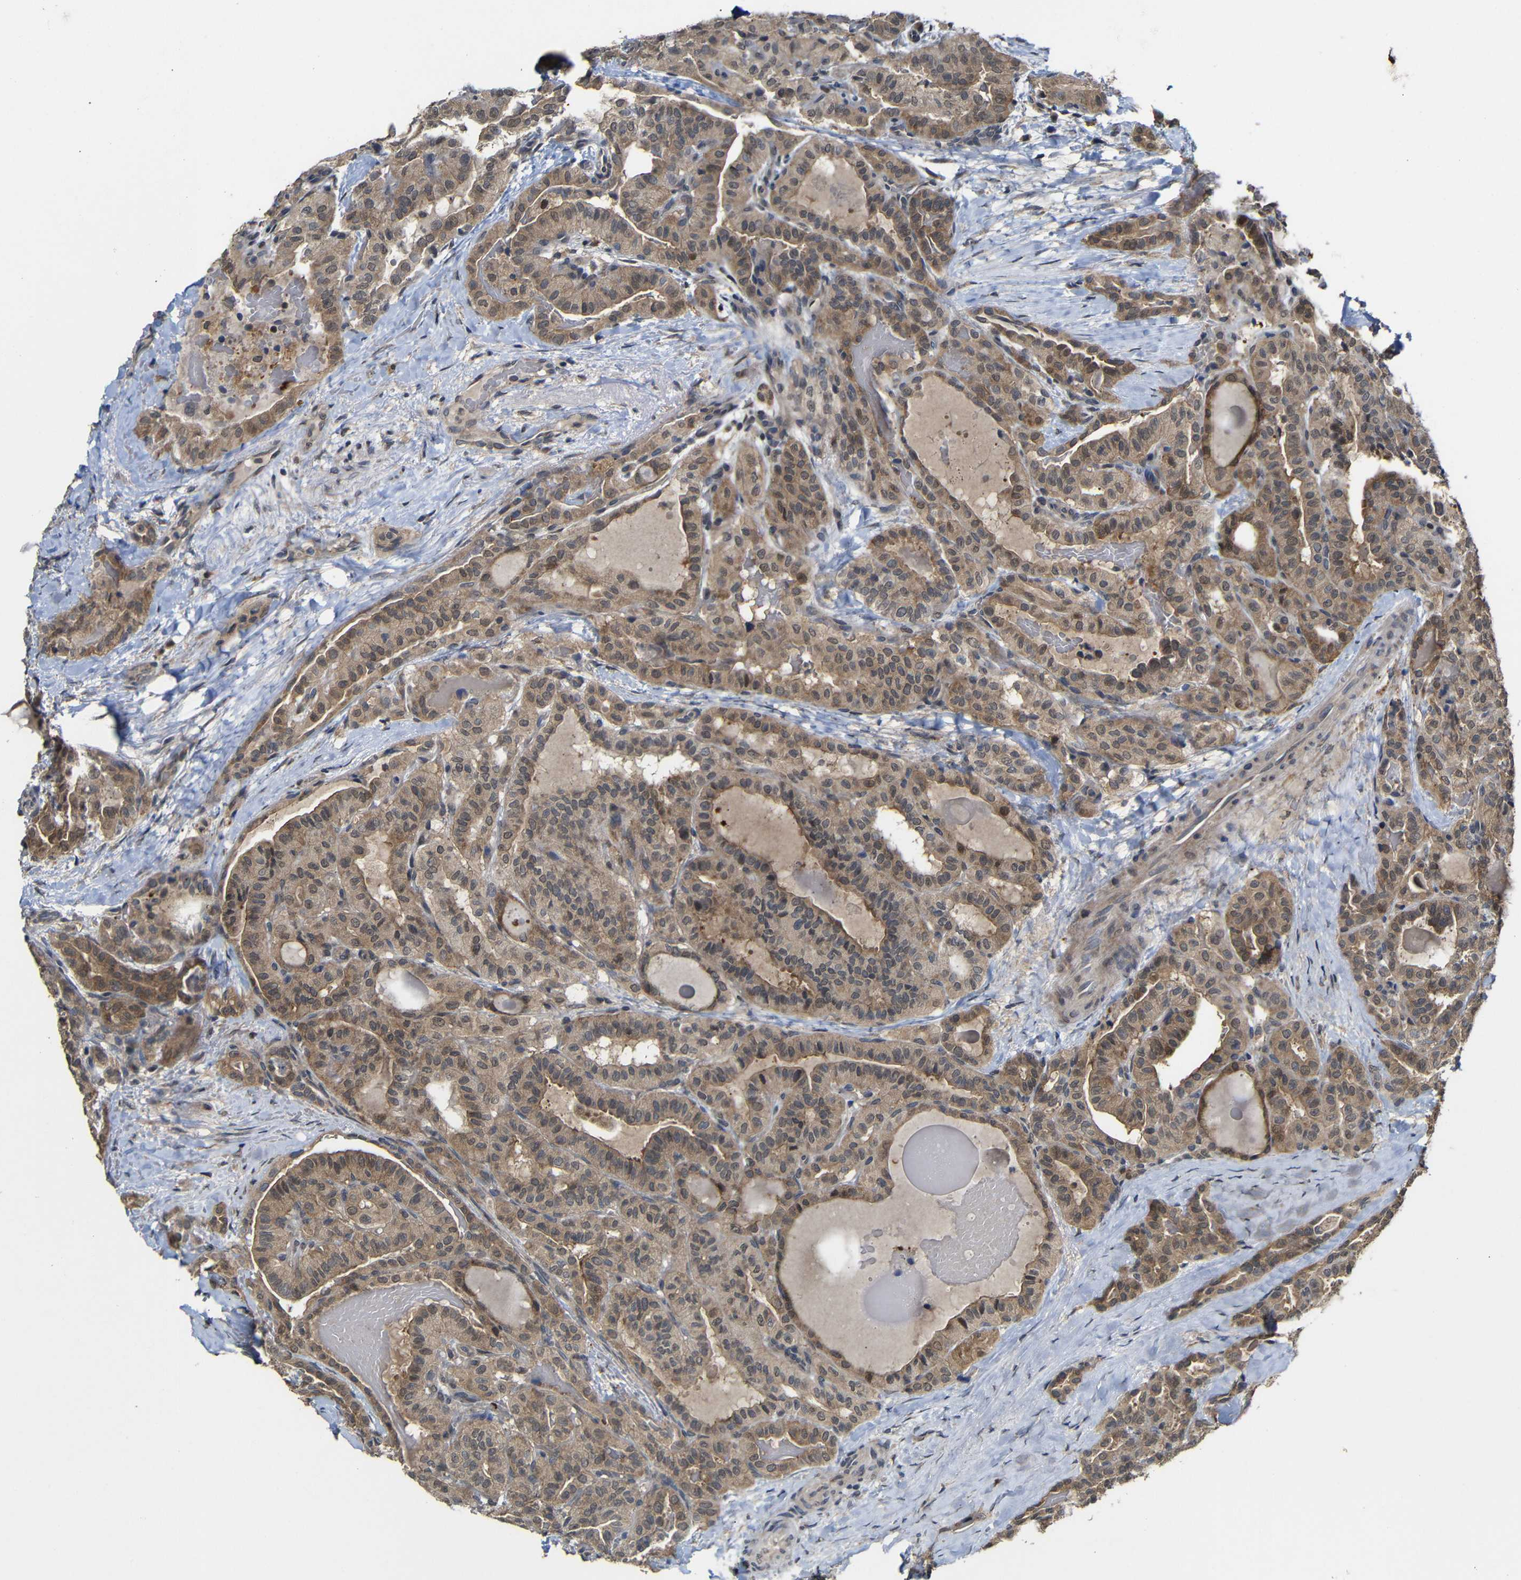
{"staining": {"intensity": "moderate", "quantity": ">75%", "location": "cytoplasmic/membranous"}, "tissue": "thyroid cancer", "cell_type": "Tumor cells", "image_type": "cancer", "snomed": [{"axis": "morphology", "description": "Papillary adenocarcinoma, NOS"}, {"axis": "topography", "description": "Thyroid gland"}], "caption": "Immunohistochemical staining of human thyroid cancer displays medium levels of moderate cytoplasmic/membranous protein staining in approximately >75% of tumor cells.", "gene": "ATG12", "patient": {"sex": "male", "age": 77}}